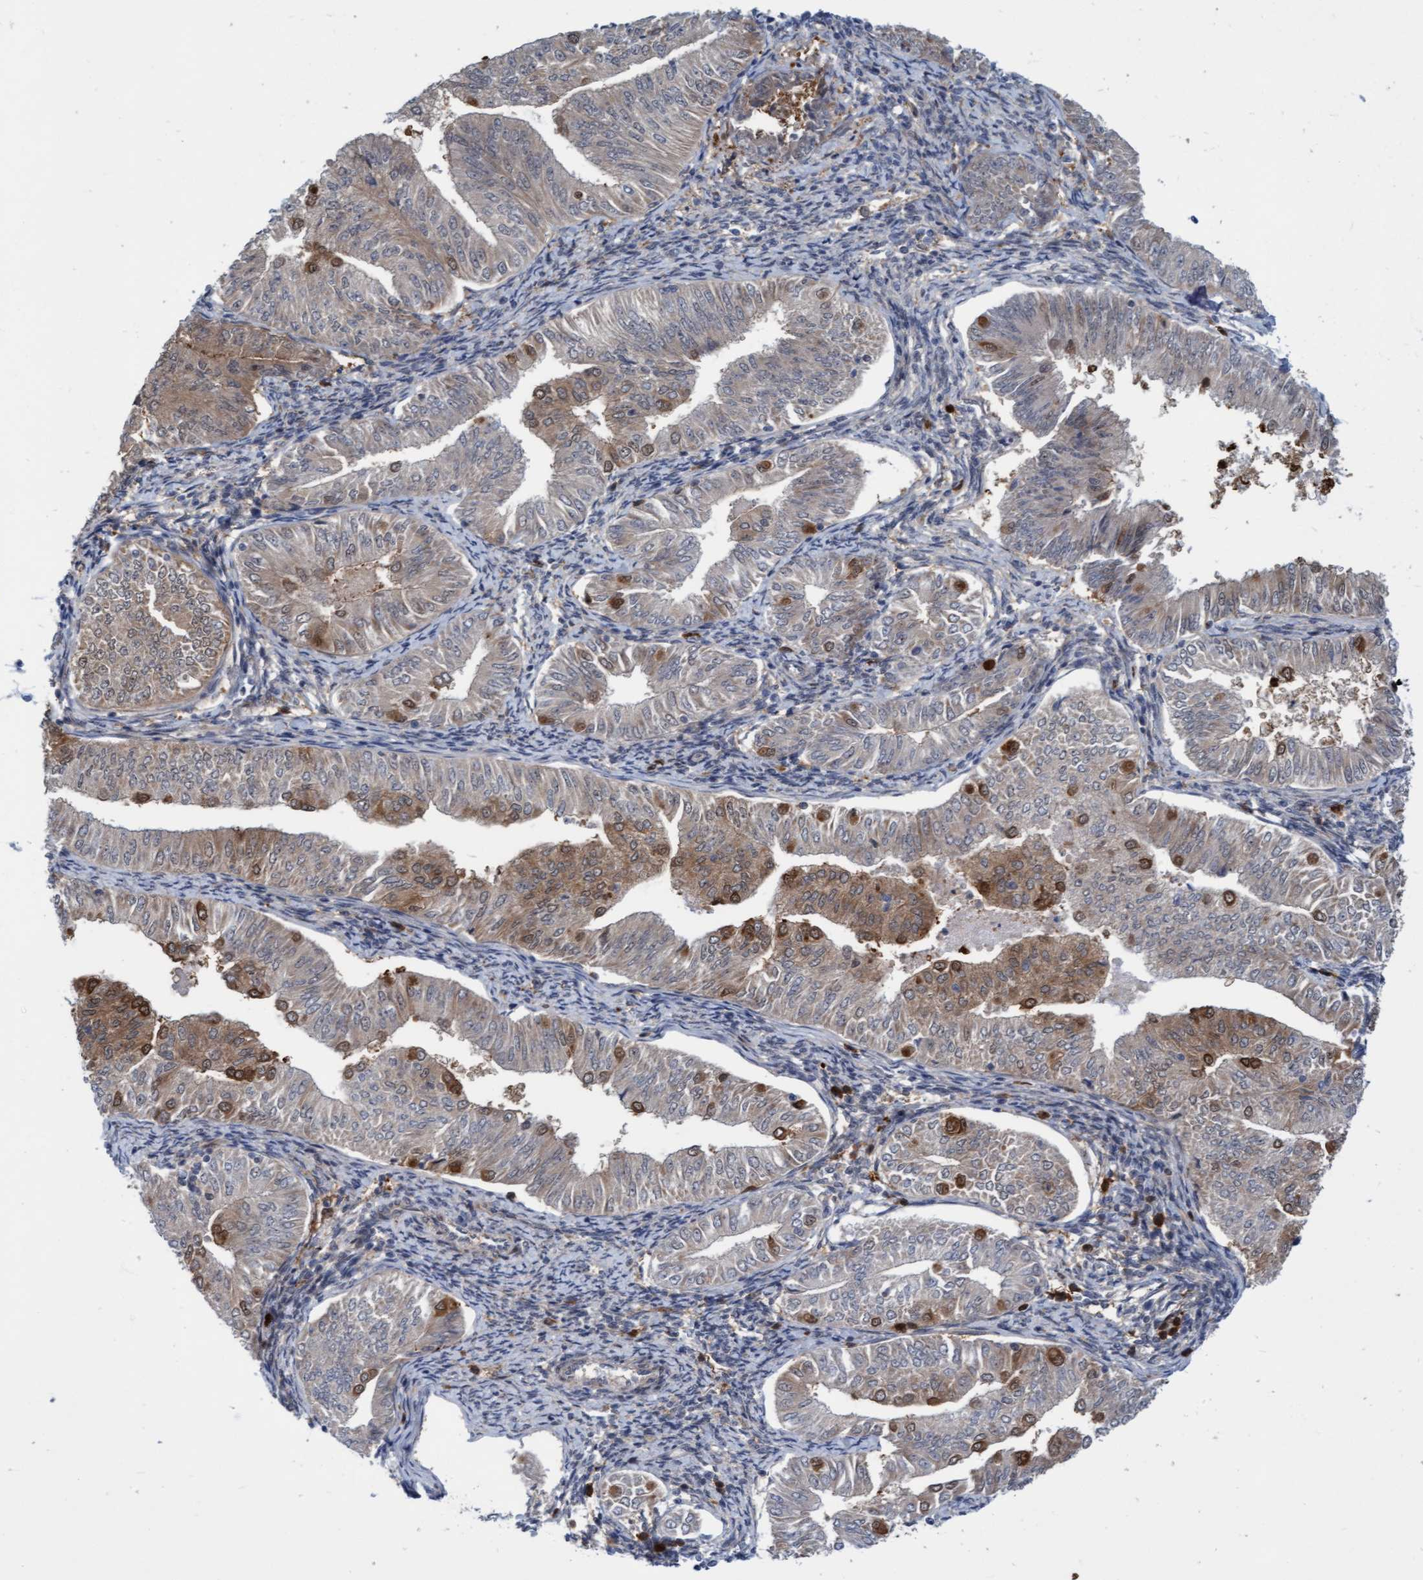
{"staining": {"intensity": "moderate", "quantity": "<25%", "location": "cytoplasmic/membranous"}, "tissue": "endometrial cancer", "cell_type": "Tumor cells", "image_type": "cancer", "snomed": [{"axis": "morphology", "description": "Normal tissue, NOS"}, {"axis": "morphology", "description": "Adenocarcinoma, NOS"}, {"axis": "topography", "description": "Endometrium"}], "caption": "IHC photomicrograph of neoplastic tissue: human endometrial adenocarcinoma stained using IHC reveals low levels of moderate protein expression localized specifically in the cytoplasmic/membranous of tumor cells, appearing as a cytoplasmic/membranous brown color.", "gene": "RAP1GAP2", "patient": {"sex": "female", "age": 53}}